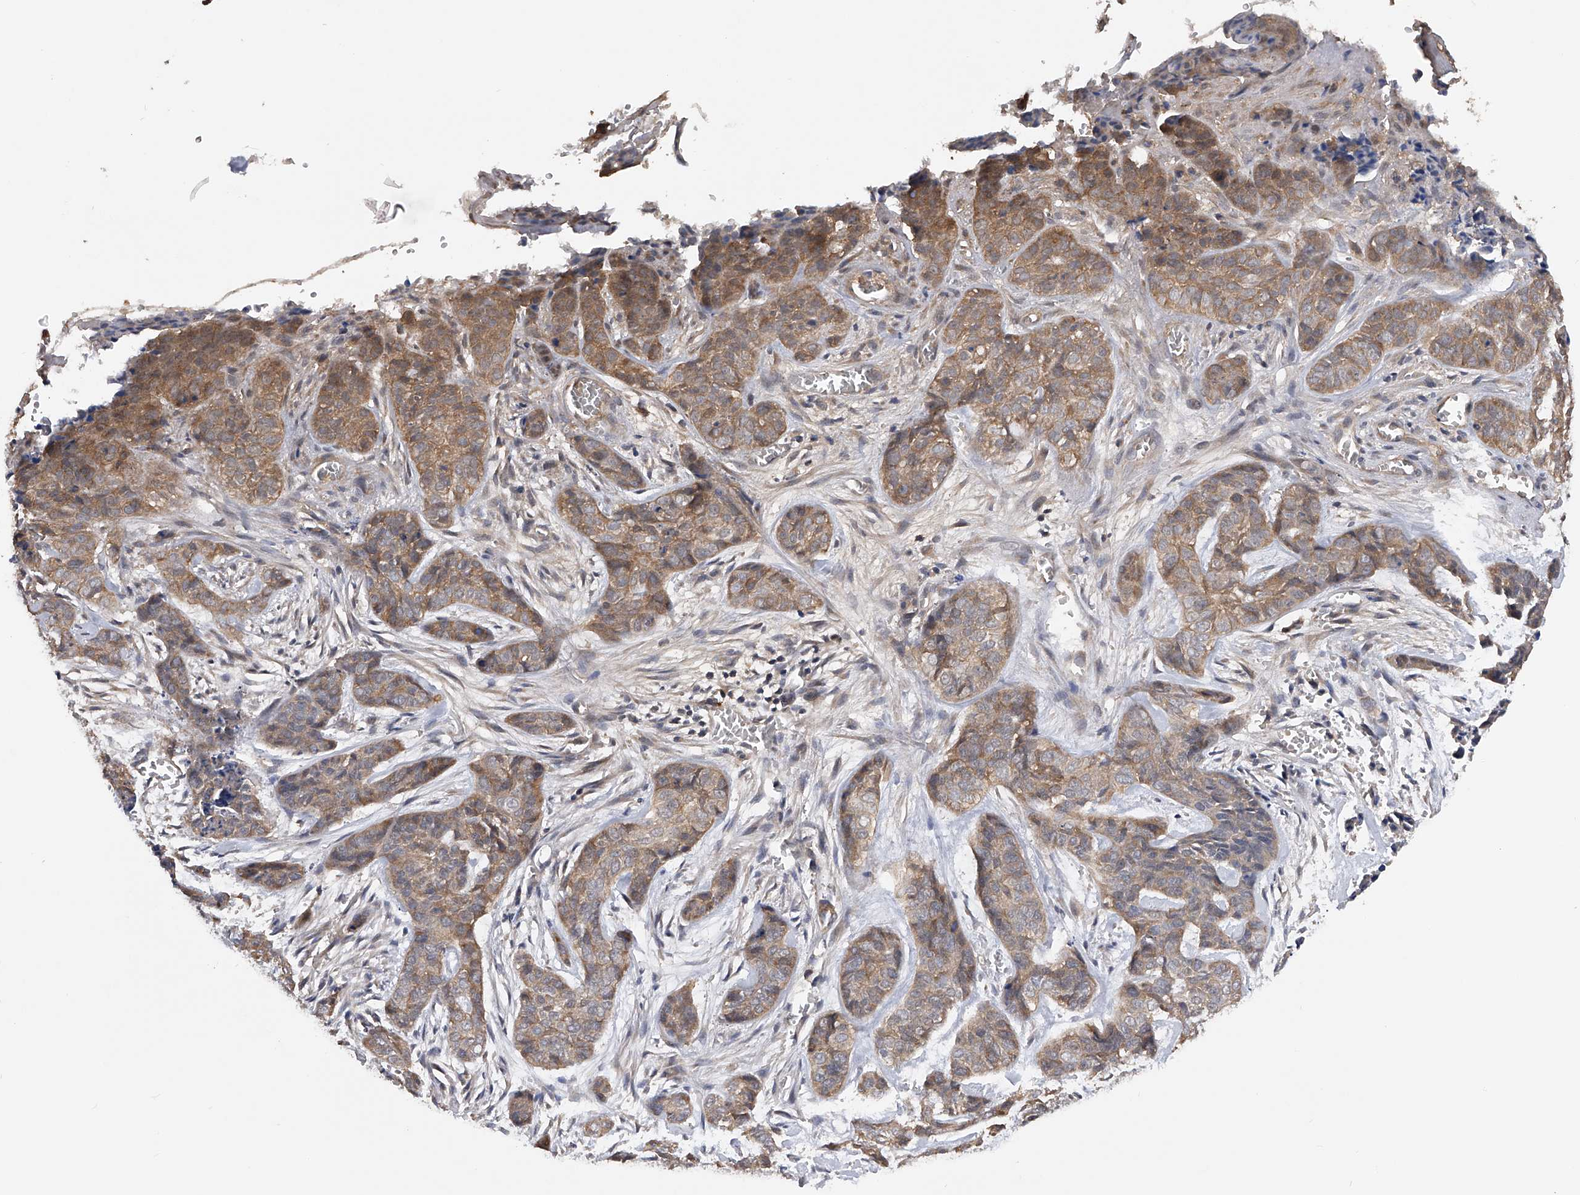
{"staining": {"intensity": "weak", "quantity": ">75%", "location": "cytoplasmic/membranous"}, "tissue": "skin cancer", "cell_type": "Tumor cells", "image_type": "cancer", "snomed": [{"axis": "morphology", "description": "Basal cell carcinoma"}, {"axis": "topography", "description": "Skin"}], "caption": "The micrograph reveals immunohistochemical staining of skin cancer. There is weak cytoplasmic/membranous expression is identified in about >75% of tumor cells.", "gene": "CFAP298", "patient": {"sex": "female", "age": 64}}